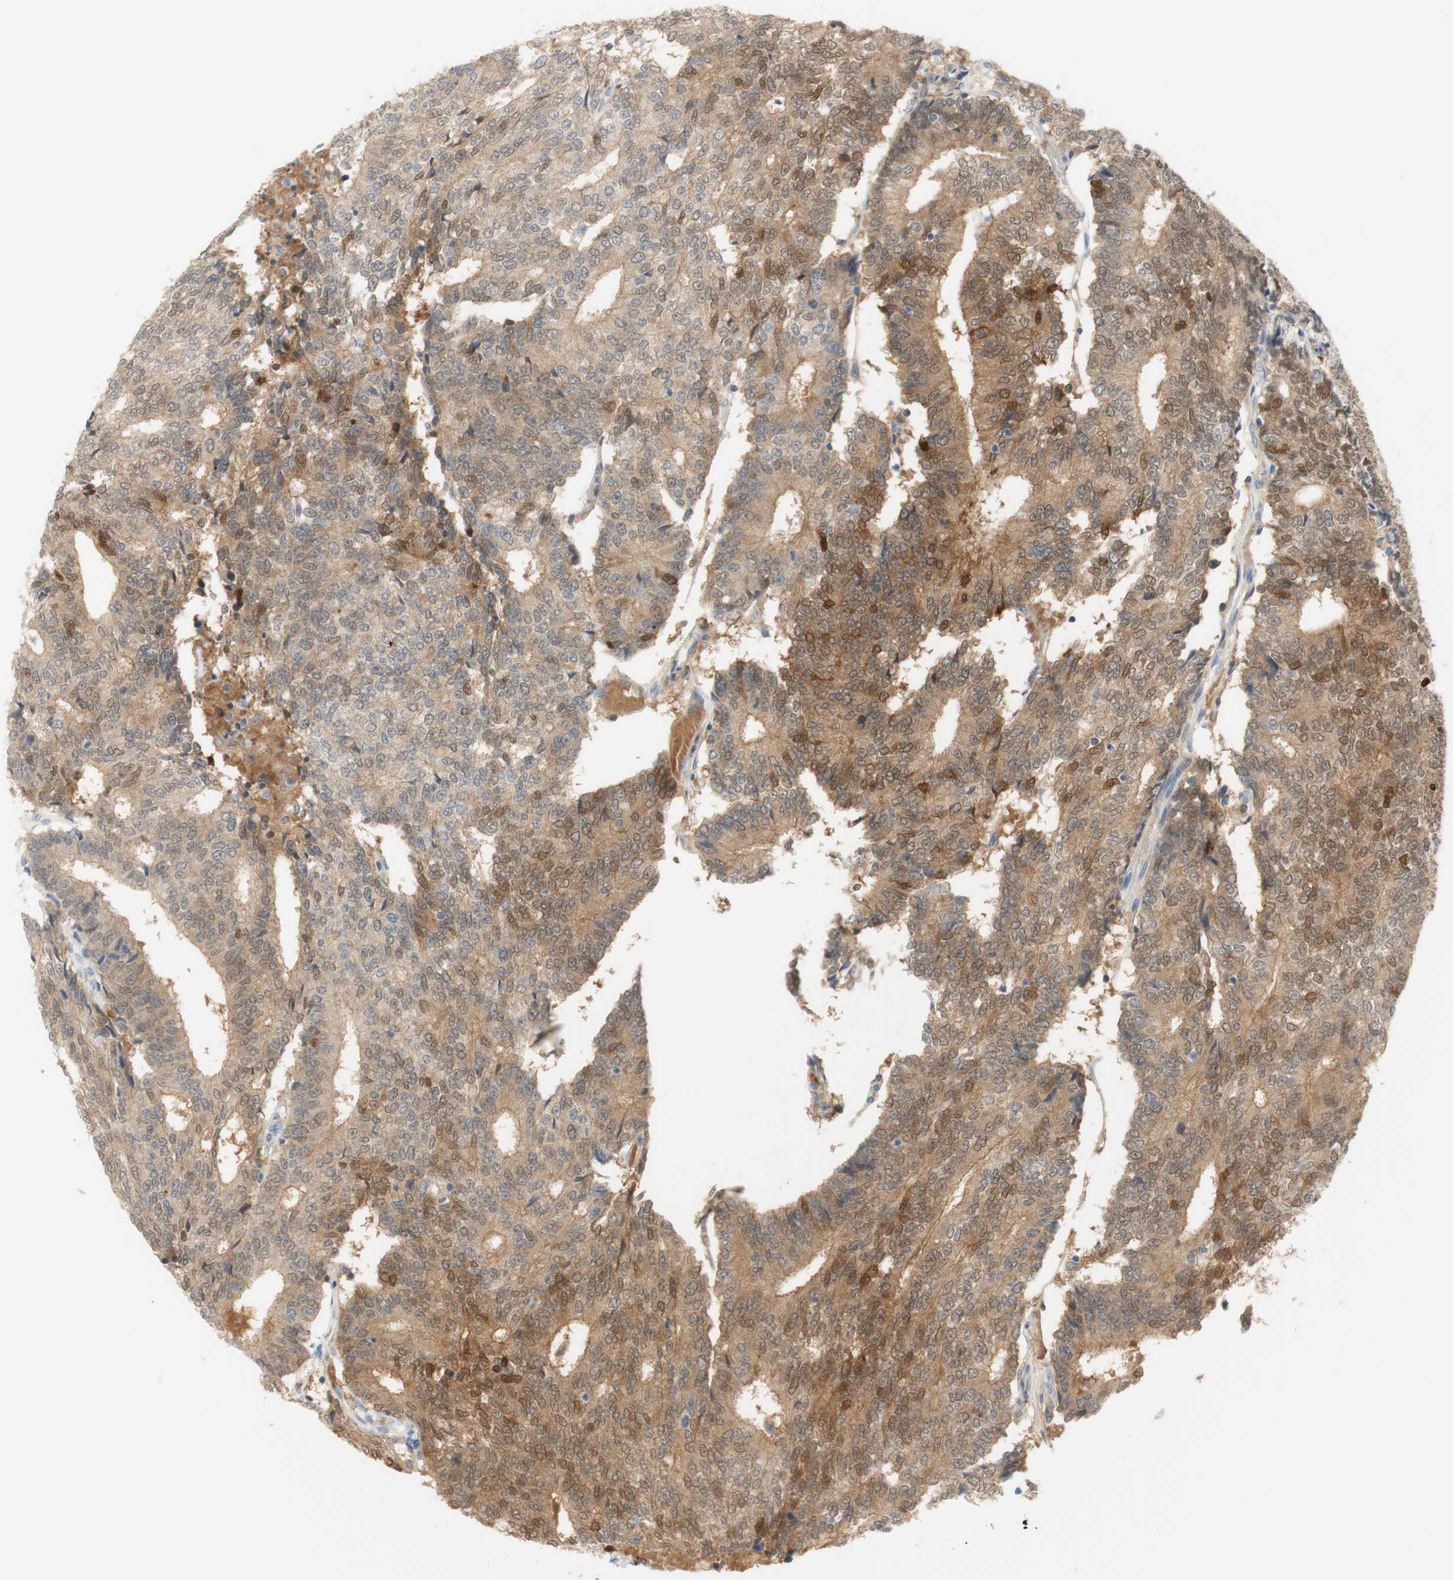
{"staining": {"intensity": "moderate", "quantity": ">75%", "location": "cytoplasmic/membranous,nuclear"}, "tissue": "prostate cancer", "cell_type": "Tumor cells", "image_type": "cancer", "snomed": [{"axis": "morphology", "description": "Normal tissue, NOS"}, {"axis": "morphology", "description": "Adenocarcinoma, High grade"}, {"axis": "topography", "description": "Prostate"}, {"axis": "topography", "description": "Seminal veicle"}], "caption": "Immunohistochemistry staining of high-grade adenocarcinoma (prostate), which displays medium levels of moderate cytoplasmic/membranous and nuclear staining in approximately >75% of tumor cells indicating moderate cytoplasmic/membranous and nuclear protein expression. The staining was performed using DAB (brown) for protein detection and nuclei were counterstained in hematoxylin (blue).", "gene": "SELENBP1", "patient": {"sex": "male", "age": 55}}